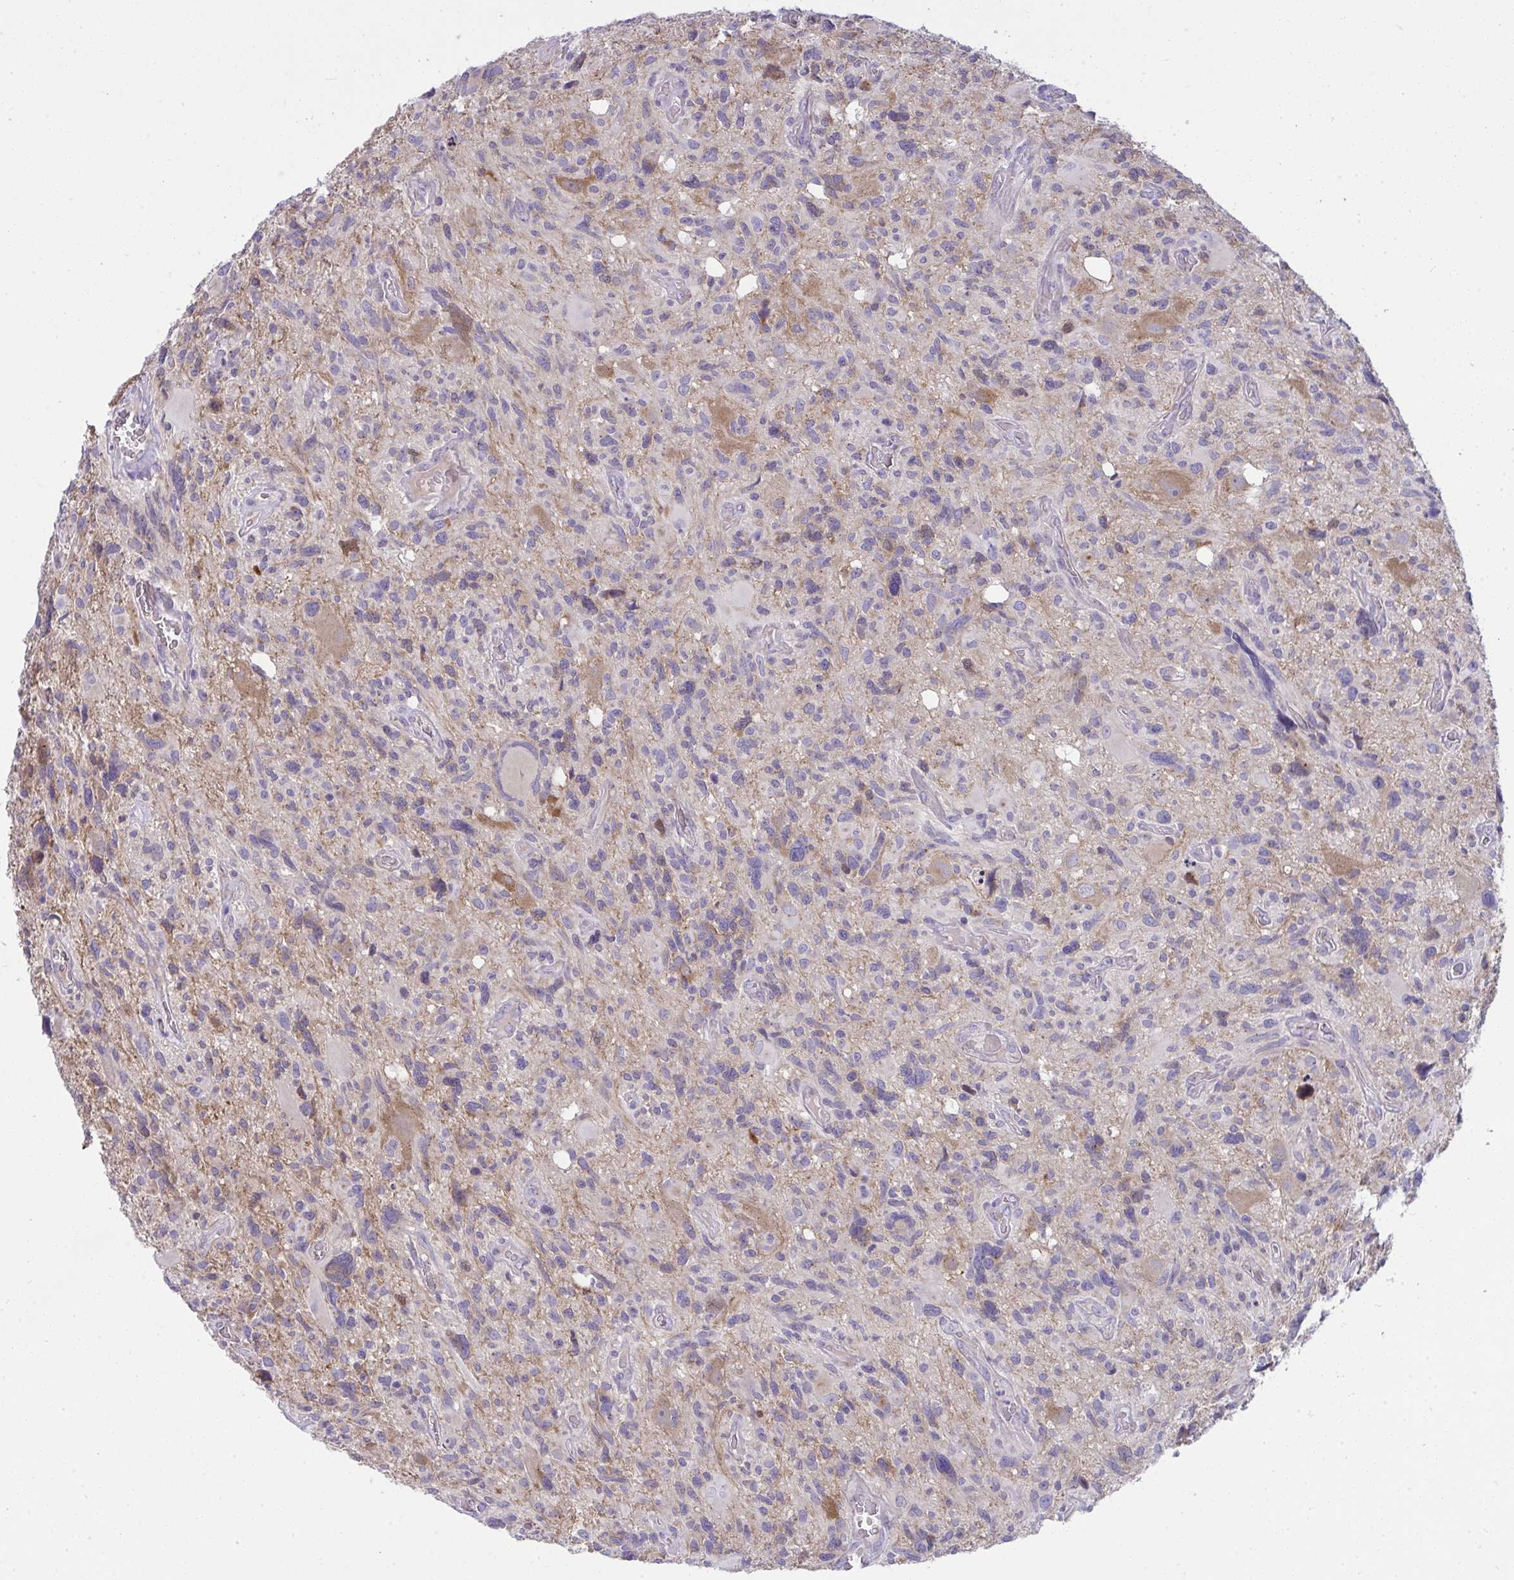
{"staining": {"intensity": "moderate", "quantity": "<25%", "location": "cytoplasmic/membranous"}, "tissue": "glioma", "cell_type": "Tumor cells", "image_type": "cancer", "snomed": [{"axis": "morphology", "description": "Glioma, malignant, High grade"}, {"axis": "topography", "description": "Brain"}], "caption": "Immunohistochemistry (IHC) photomicrograph of neoplastic tissue: human malignant glioma (high-grade) stained using immunohistochemistry (IHC) exhibits low levels of moderate protein expression localized specifically in the cytoplasmic/membranous of tumor cells, appearing as a cytoplasmic/membranous brown color.", "gene": "PIGZ", "patient": {"sex": "male", "age": 49}}